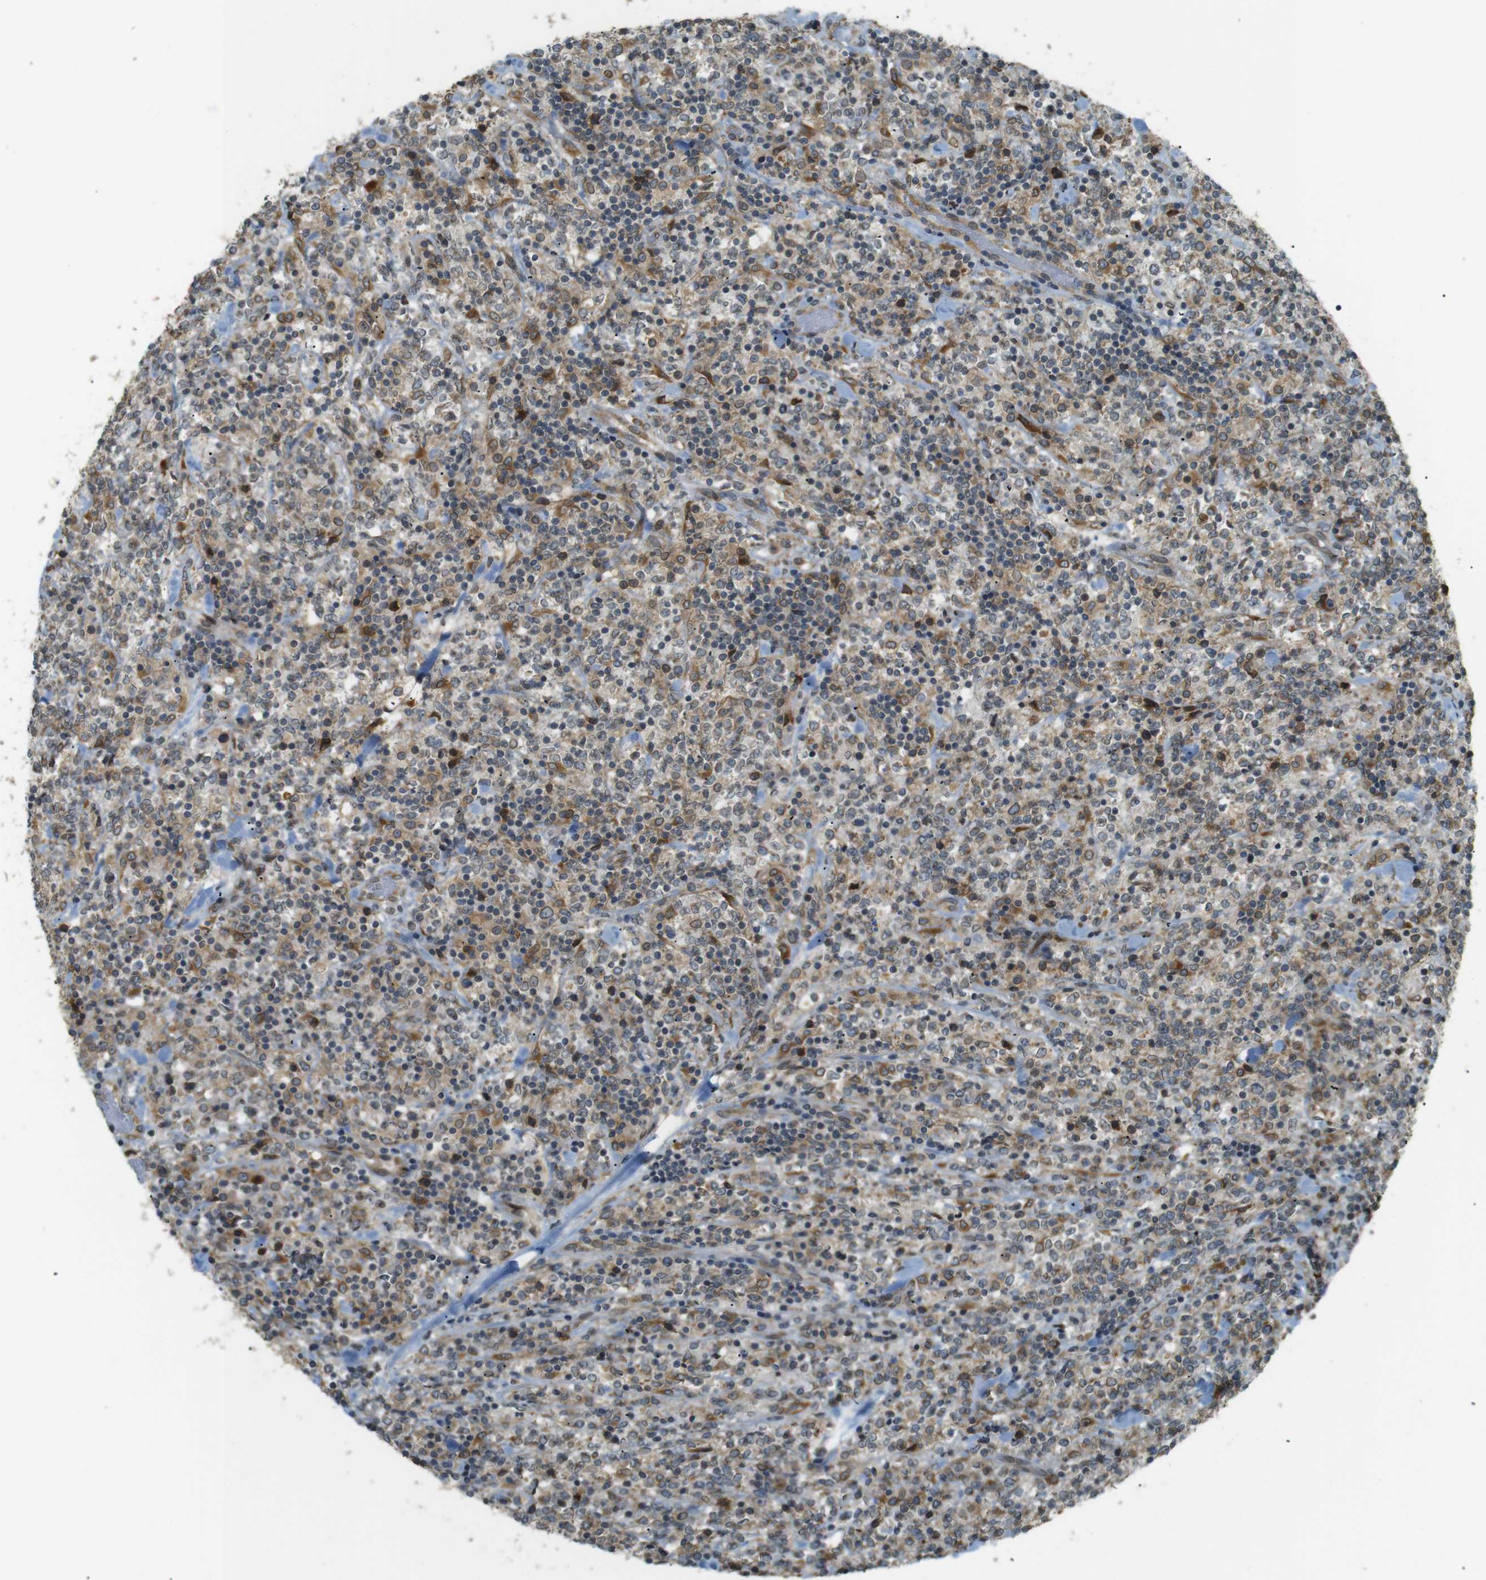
{"staining": {"intensity": "moderate", "quantity": "<25%", "location": "cytoplasmic/membranous"}, "tissue": "lymphoma", "cell_type": "Tumor cells", "image_type": "cancer", "snomed": [{"axis": "morphology", "description": "Malignant lymphoma, non-Hodgkin's type, High grade"}, {"axis": "topography", "description": "Soft tissue"}], "caption": "Brown immunohistochemical staining in human high-grade malignant lymphoma, non-Hodgkin's type displays moderate cytoplasmic/membranous staining in about <25% of tumor cells. (DAB IHC, brown staining for protein, blue staining for nuclei).", "gene": "TMED4", "patient": {"sex": "male", "age": 18}}